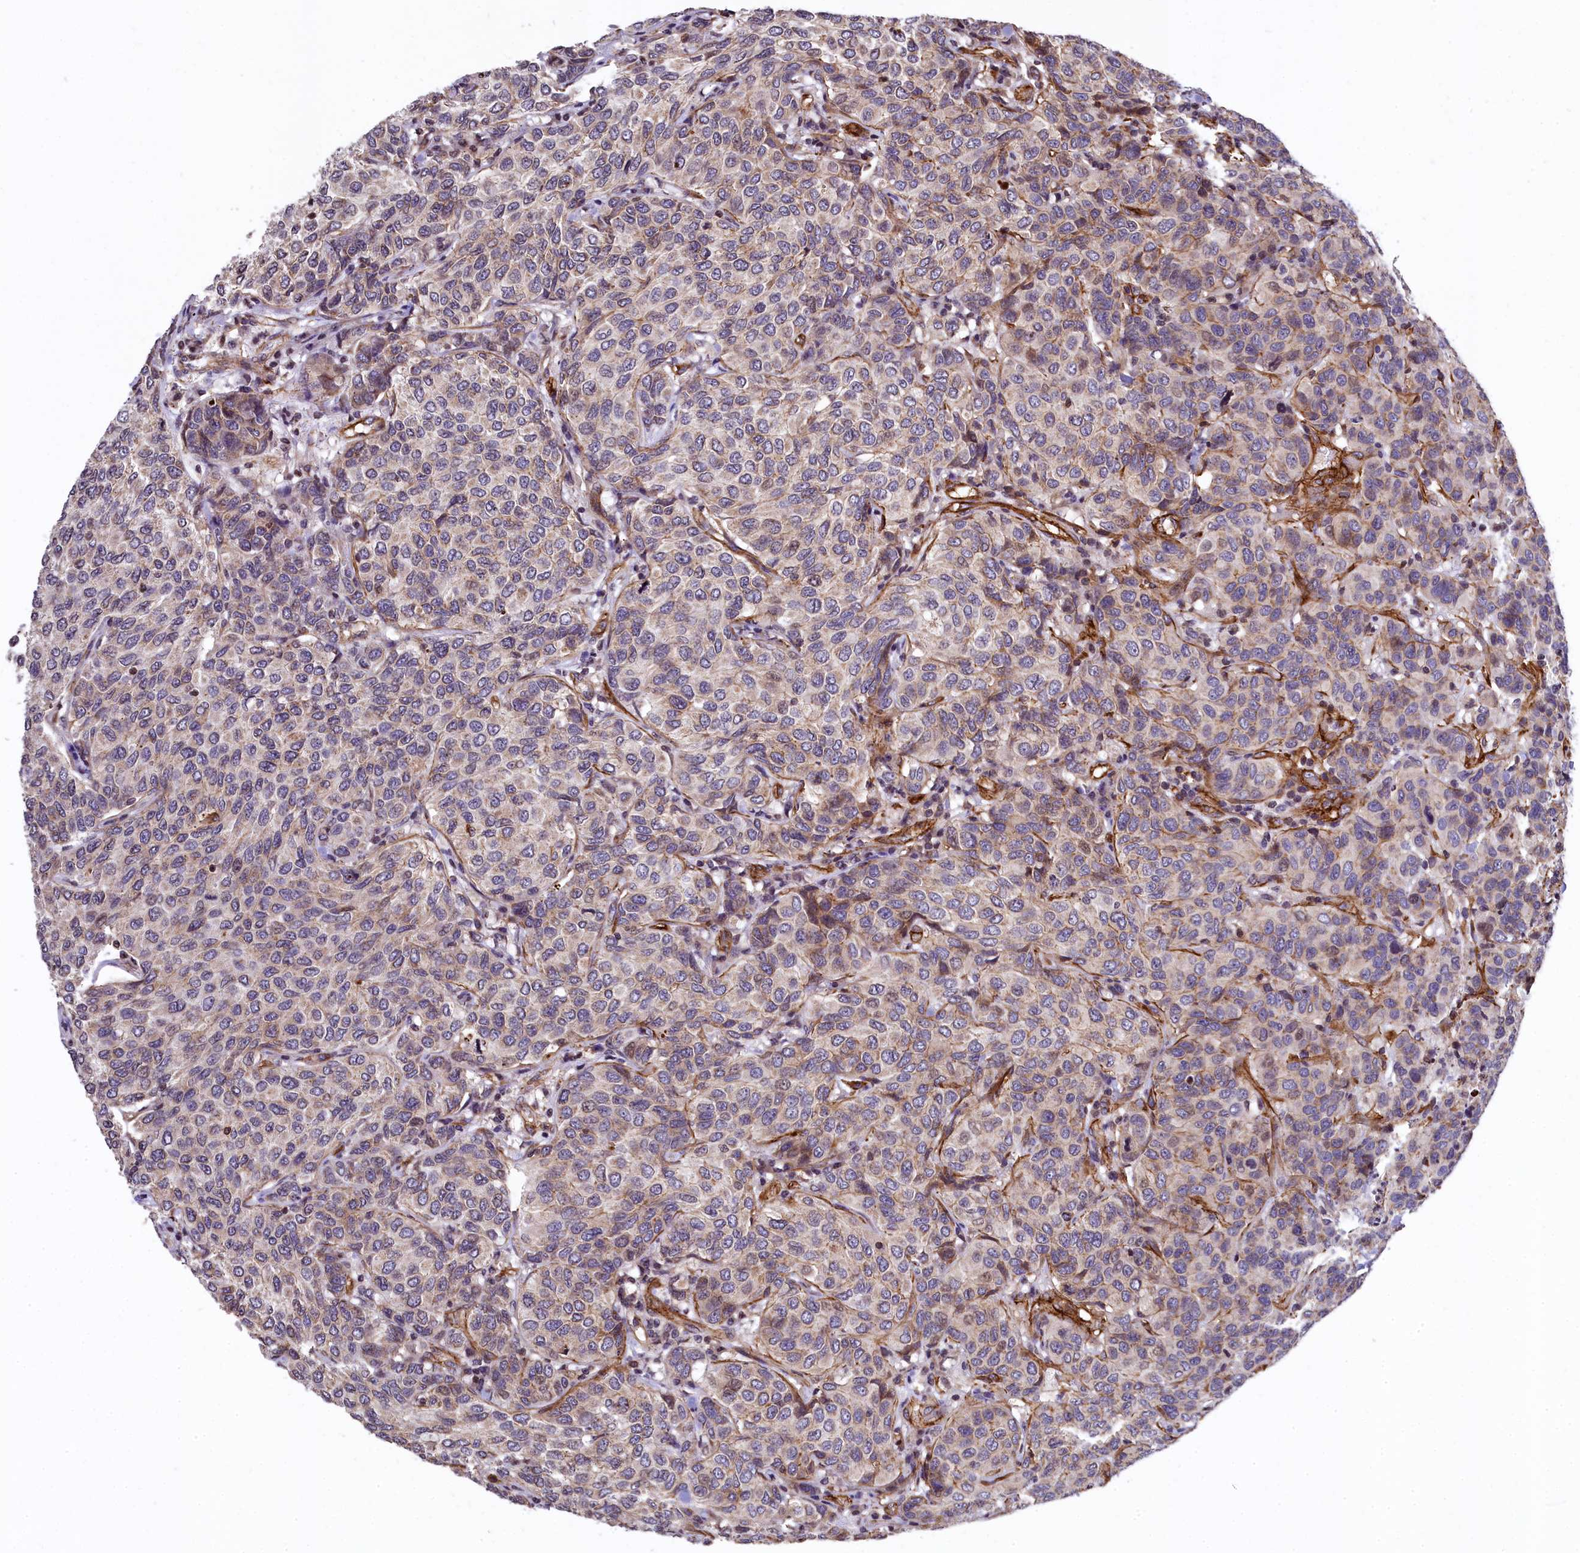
{"staining": {"intensity": "weak", "quantity": "25%-75%", "location": "cytoplasmic/membranous"}, "tissue": "breast cancer", "cell_type": "Tumor cells", "image_type": "cancer", "snomed": [{"axis": "morphology", "description": "Duct carcinoma"}, {"axis": "topography", "description": "Breast"}], "caption": "About 25%-75% of tumor cells in human breast cancer show weak cytoplasmic/membranous protein expression as visualized by brown immunohistochemical staining.", "gene": "ZNF2", "patient": {"sex": "female", "age": 55}}